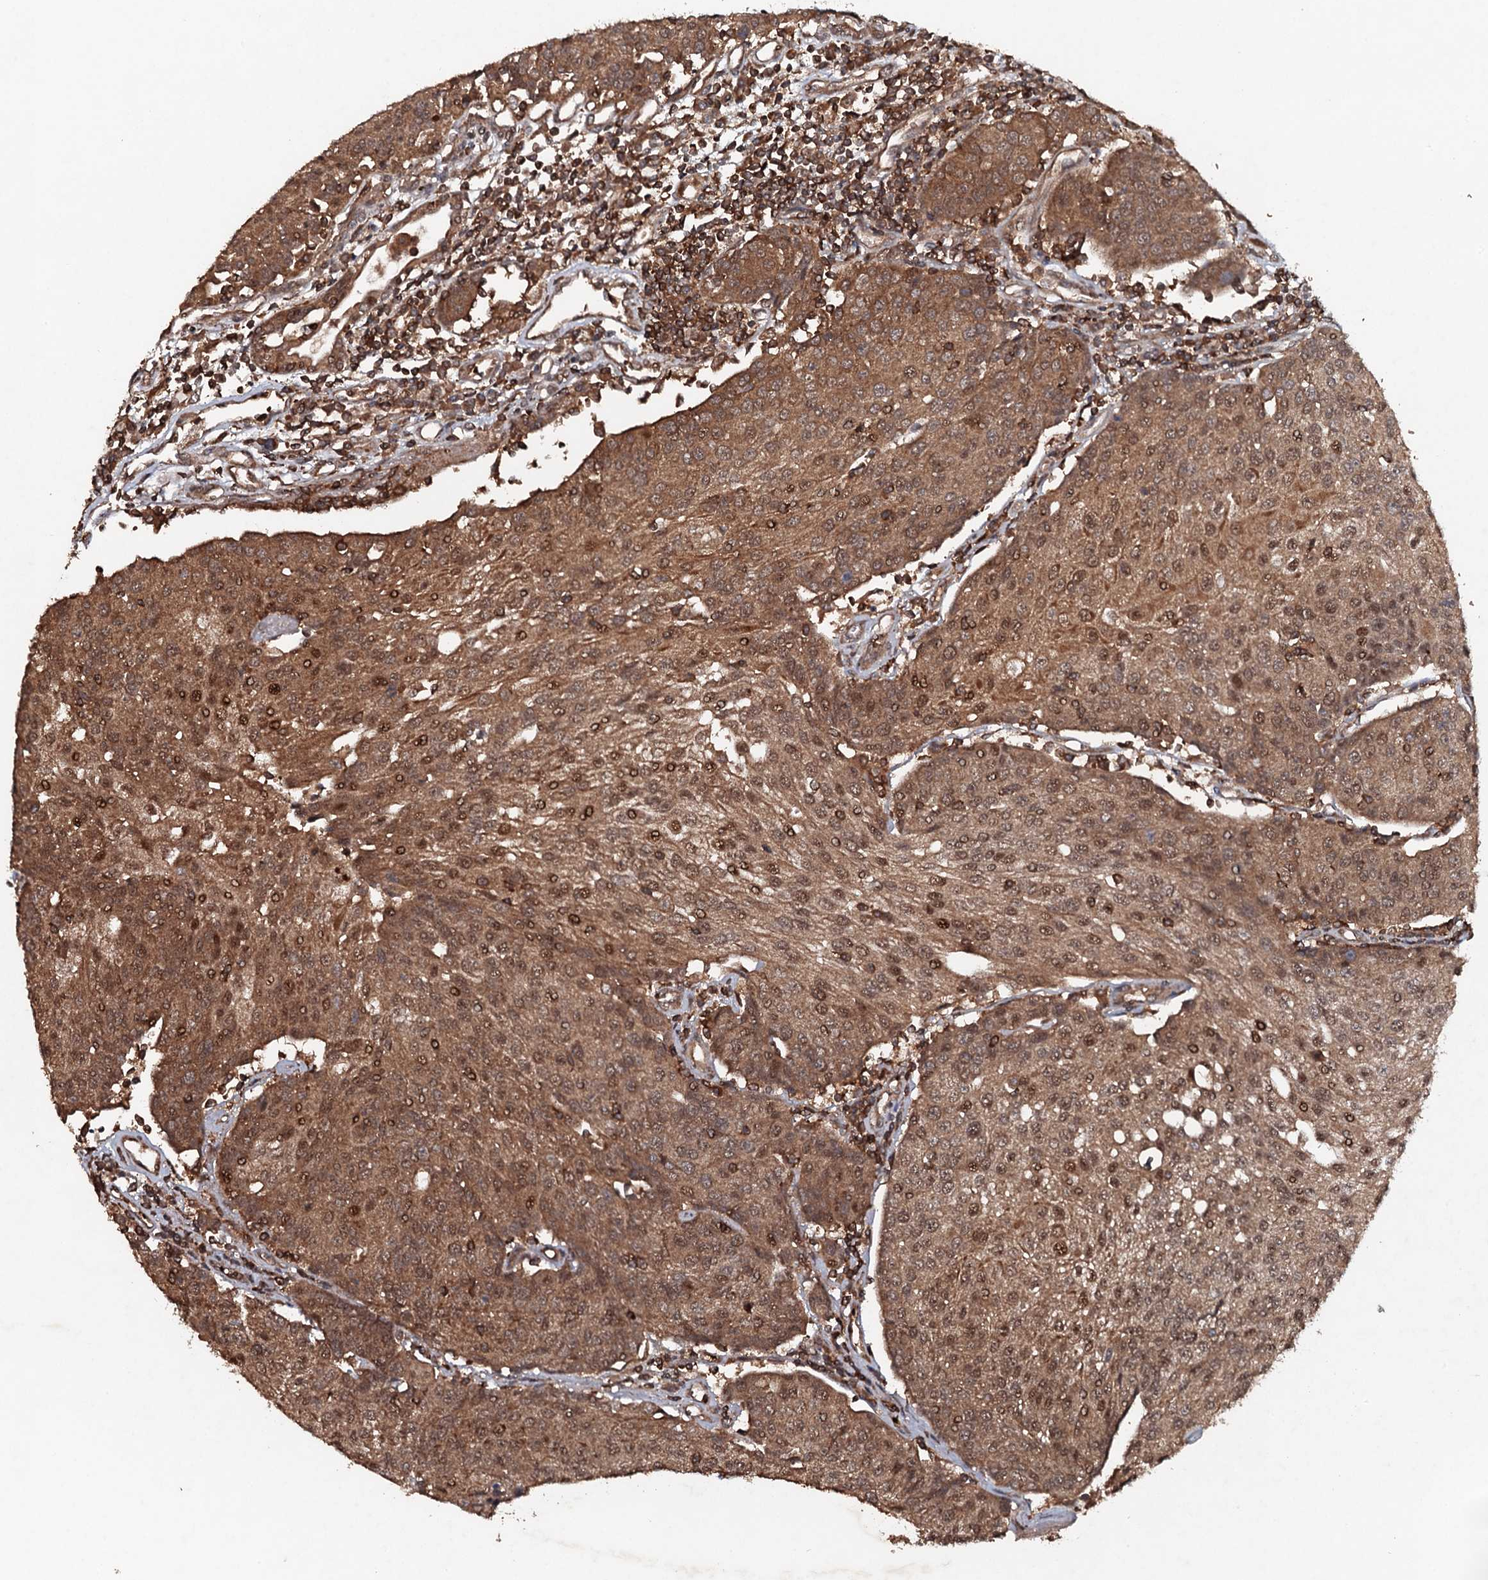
{"staining": {"intensity": "moderate", "quantity": ">75%", "location": "cytoplasmic/membranous,nuclear"}, "tissue": "urothelial cancer", "cell_type": "Tumor cells", "image_type": "cancer", "snomed": [{"axis": "morphology", "description": "Urothelial carcinoma, High grade"}, {"axis": "topography", "description": "Urinary bladder"}], "caption": "Immunohistochemical staining of urothelial carcinoma (high-grade) exhibits medium levels of moderate cytoplasmic/membranous and nuclear staining in about >75% of tumor cells.", "gene": "ADGRG3", "patient": {"sex": "female", "age": 85}}